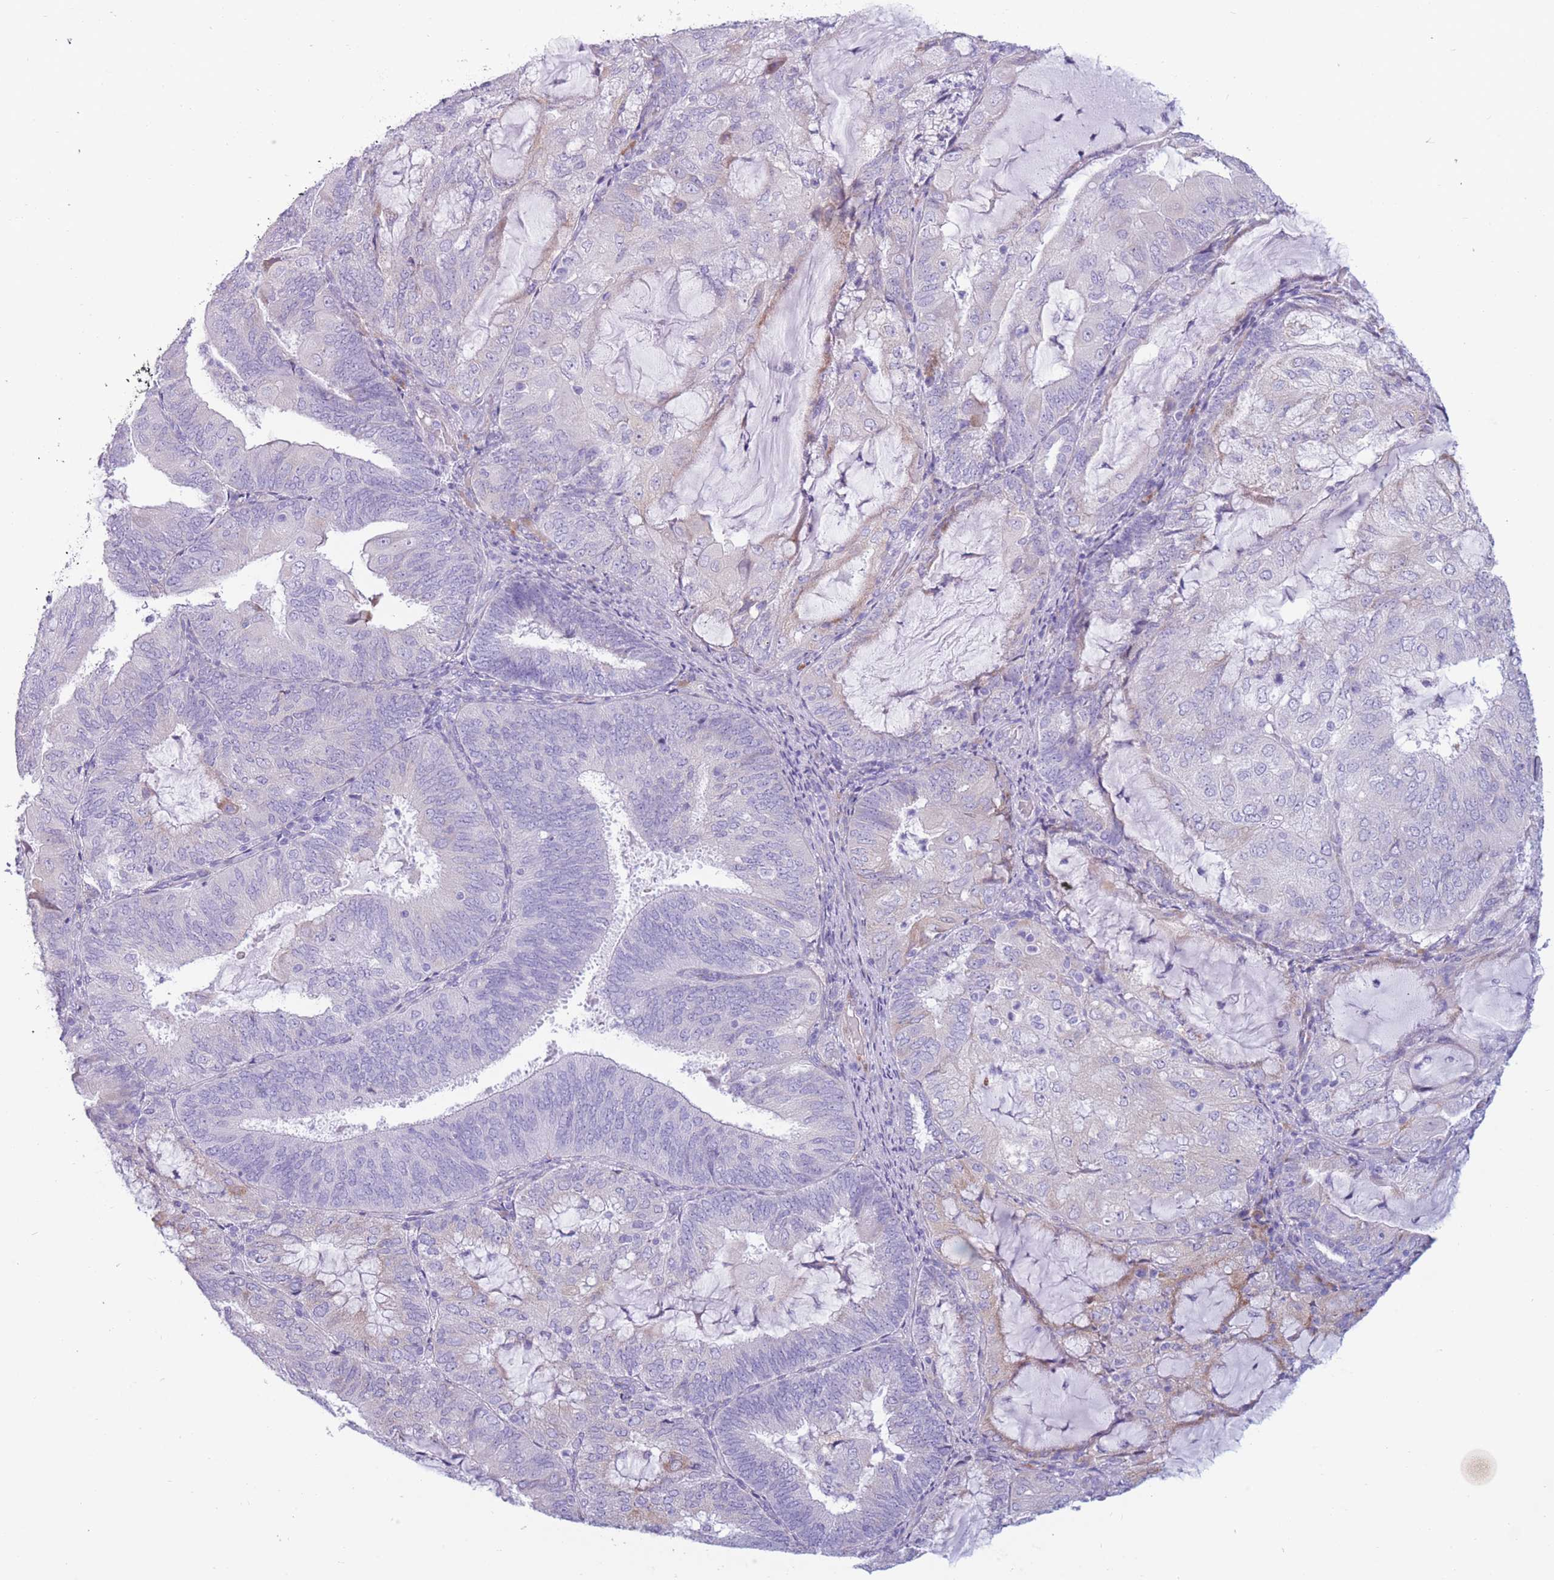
{"staining": {"intensity": "negative", "quantity": "none", "location": "none"}, "tissue": "endometrial cancer", "cell_type": "Tumor cells", "image_type": "cancer", "snomed": [{"axis": "morphology", "description": "Adenocarcinoma, NOS"}, {"axis": "topography", "description": "Endometrium"}], "caption": "High magnification brightfield microscopy of endometrial cancer stained with DAB (brown) and counterstained with hematoxylin (blue): tumor cells show no significant expression.", "gene": "COL27A1", "patient": {"sex": "female", "age": 81}}